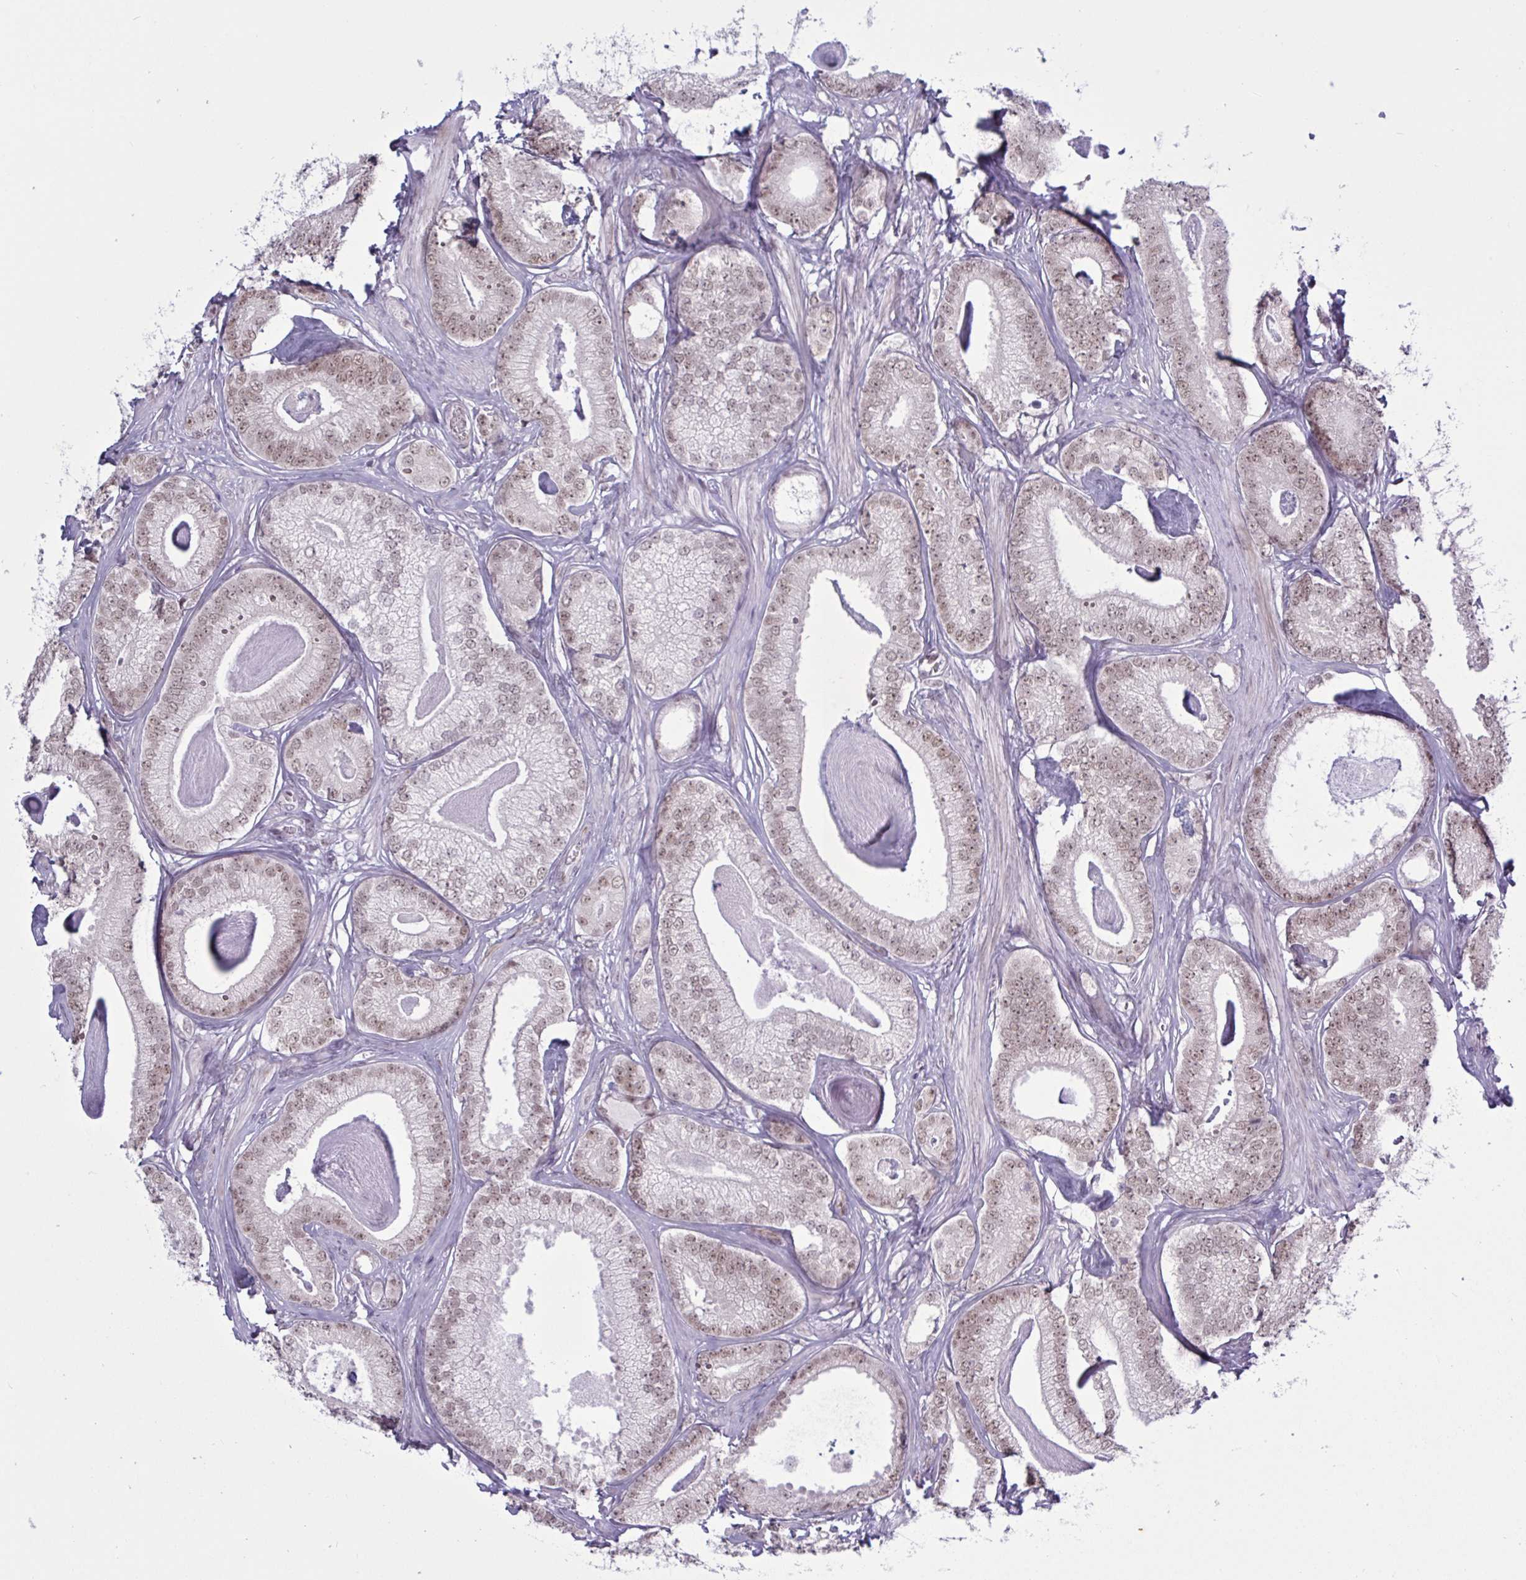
{"staining": {"intensity": "moderate", "quantity": ">75%", "location": "nuclear"}, "tissue": "prostate cancer", "cell_type": "Tumor cells", "image_type": "cancer", "snomed": [{"axis": "morphology", "description": "Adenocarcinoma, Low grade"}, {"axis": "topography", "description": "Prostate"}], "caption": "Protein expression analysis of low-grade adenocarcinoma (prostate) reveals moderate nuclear positivity in approximately >75% of tumor cells.", "gene": "PRMT6", "patient": {"sex": "male", "age": 63}}